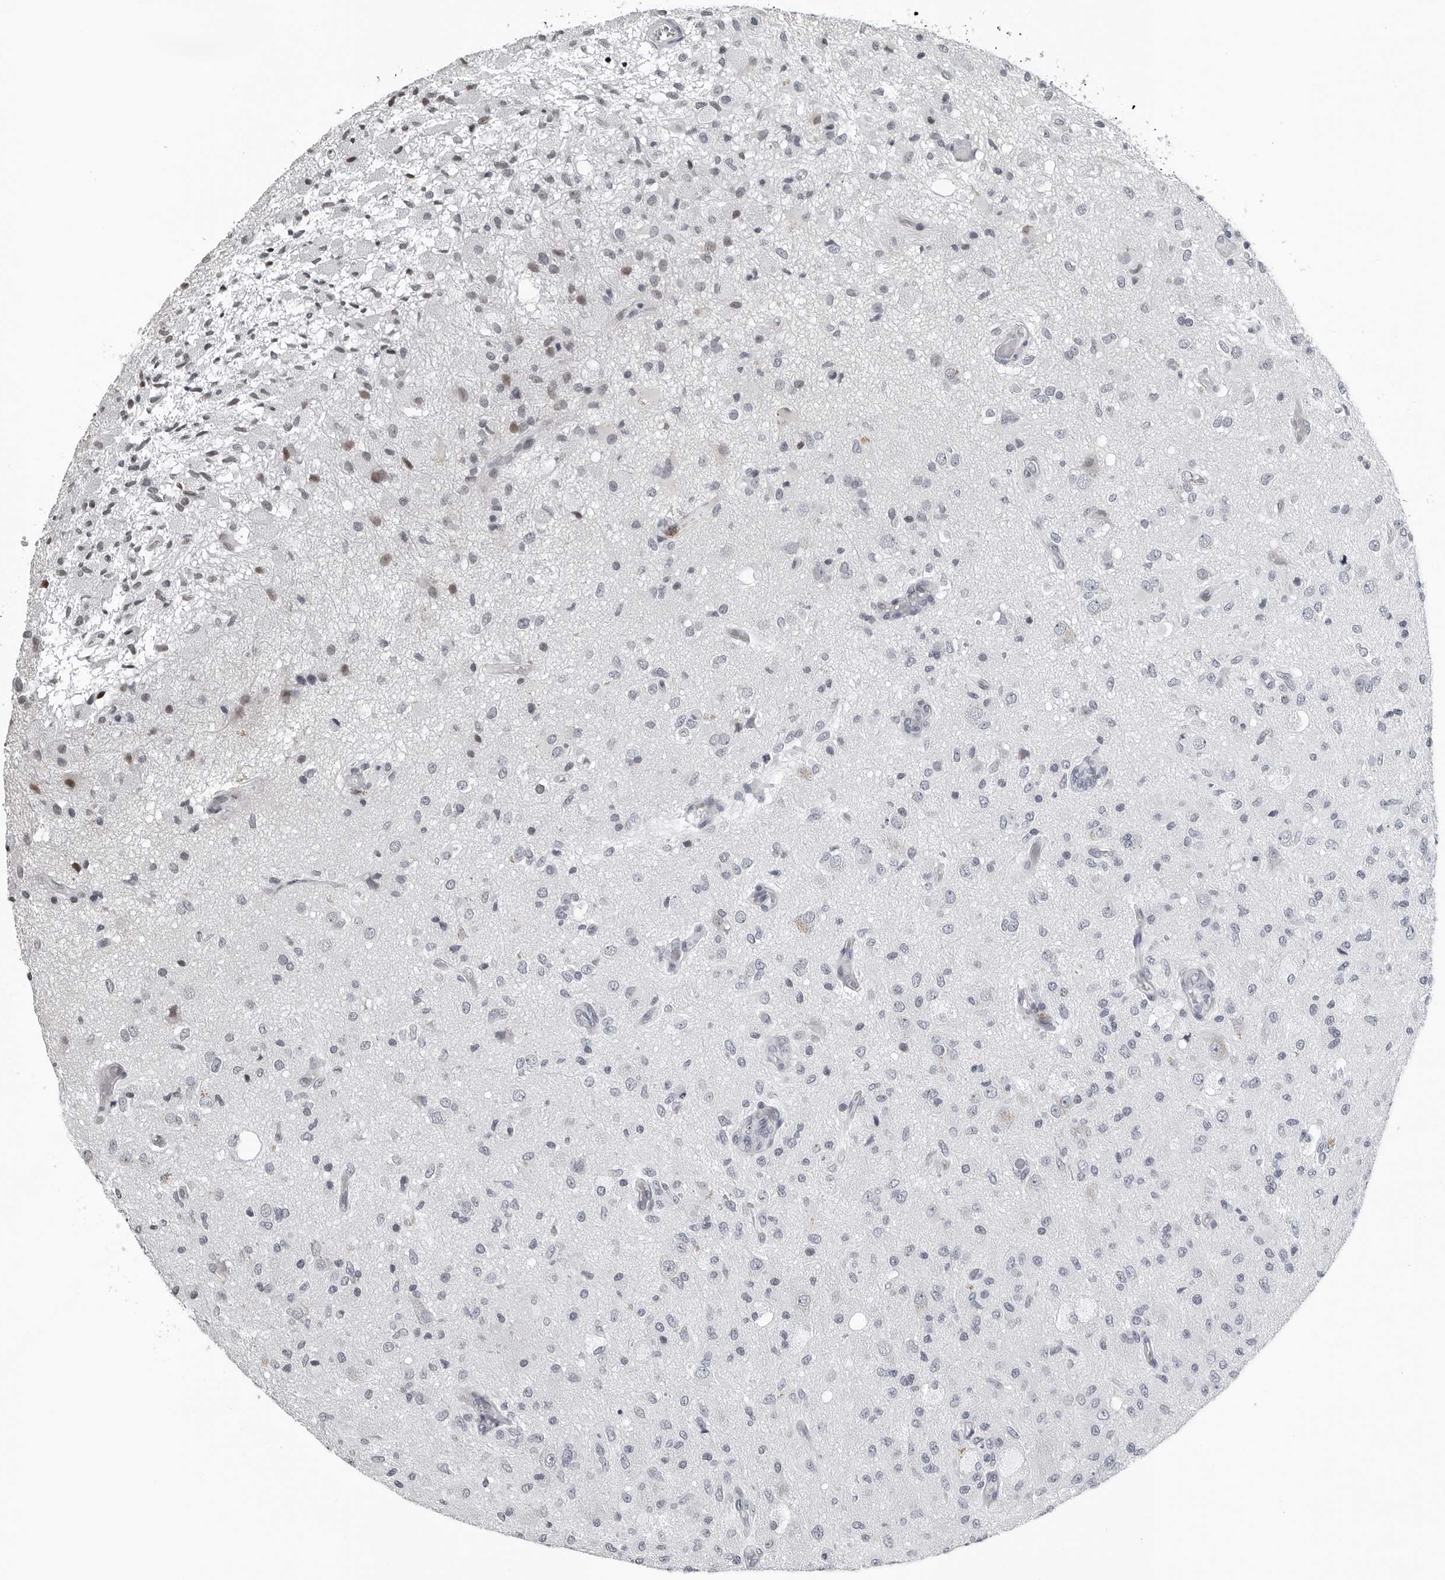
{"staining": {"intensity": "weak", "quantity": "<25%", "location": "nuclear"}, "tissue": "glioma", "cell_type": "Tumor cells", "image_type": "cancer", "snomed": [{"axis": "morphology", "description": "Normal tissue, NOS"}, {"axis": "morphology", "description": "Glioma, malignant, High grade"}, {"axis": "topography", "description": "Cerebral cortex"}], "caption": "Immunohistochemical staining of glioma displays no significant expression in tumor cells. (Stains: DAB (3,3'-diaminobenzidine) IHC with hematoxylin counter stain, Microscopy: brightfield microscopy at high magnification).", "gene": "PPP1R42", "patient": {"sex": "male", "age": 77}}